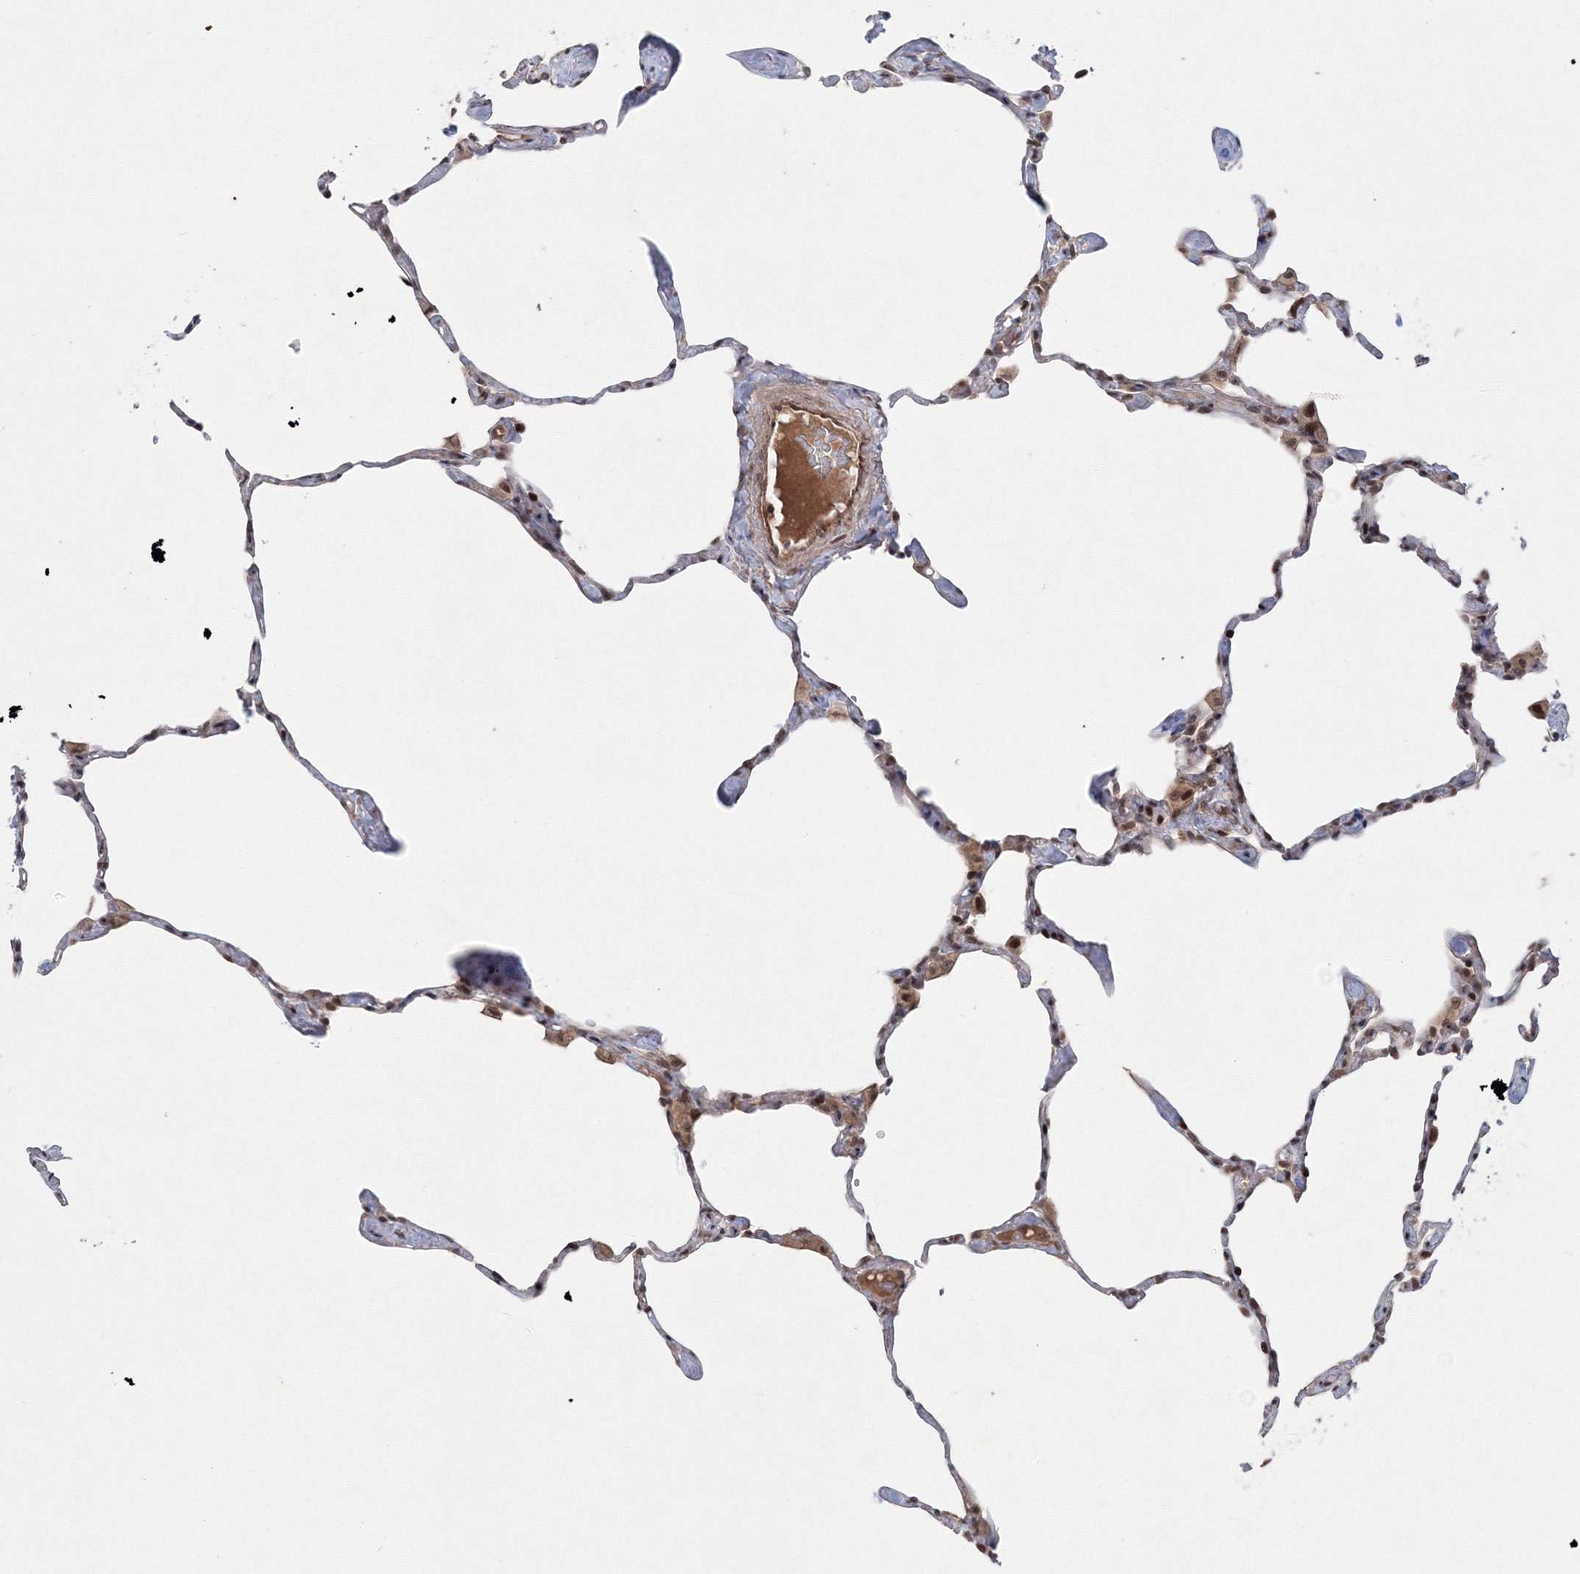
{"staining": {"intensity": "moderate", "quantity": "25%-75%", "location": "nuclear"}, "tissue": "lung", "cell_type": "Alveolar cells", "image_type": "normal", "snomed": [{"axis": "morphology", "description": "Normal tissue, NOS"}, {"axis": "topography", "description": "Lung"}], "caption": "IHC photomicrograph of unremarkable lung: human lung stained using immunohistochemistry displays medium levels of moderate protein expression localized specifically in the nuclear of alveolar cells, appearing as a nuclear brown color.", "gene": "NOA1", "patient": {"sex": "male", "age": 65}}